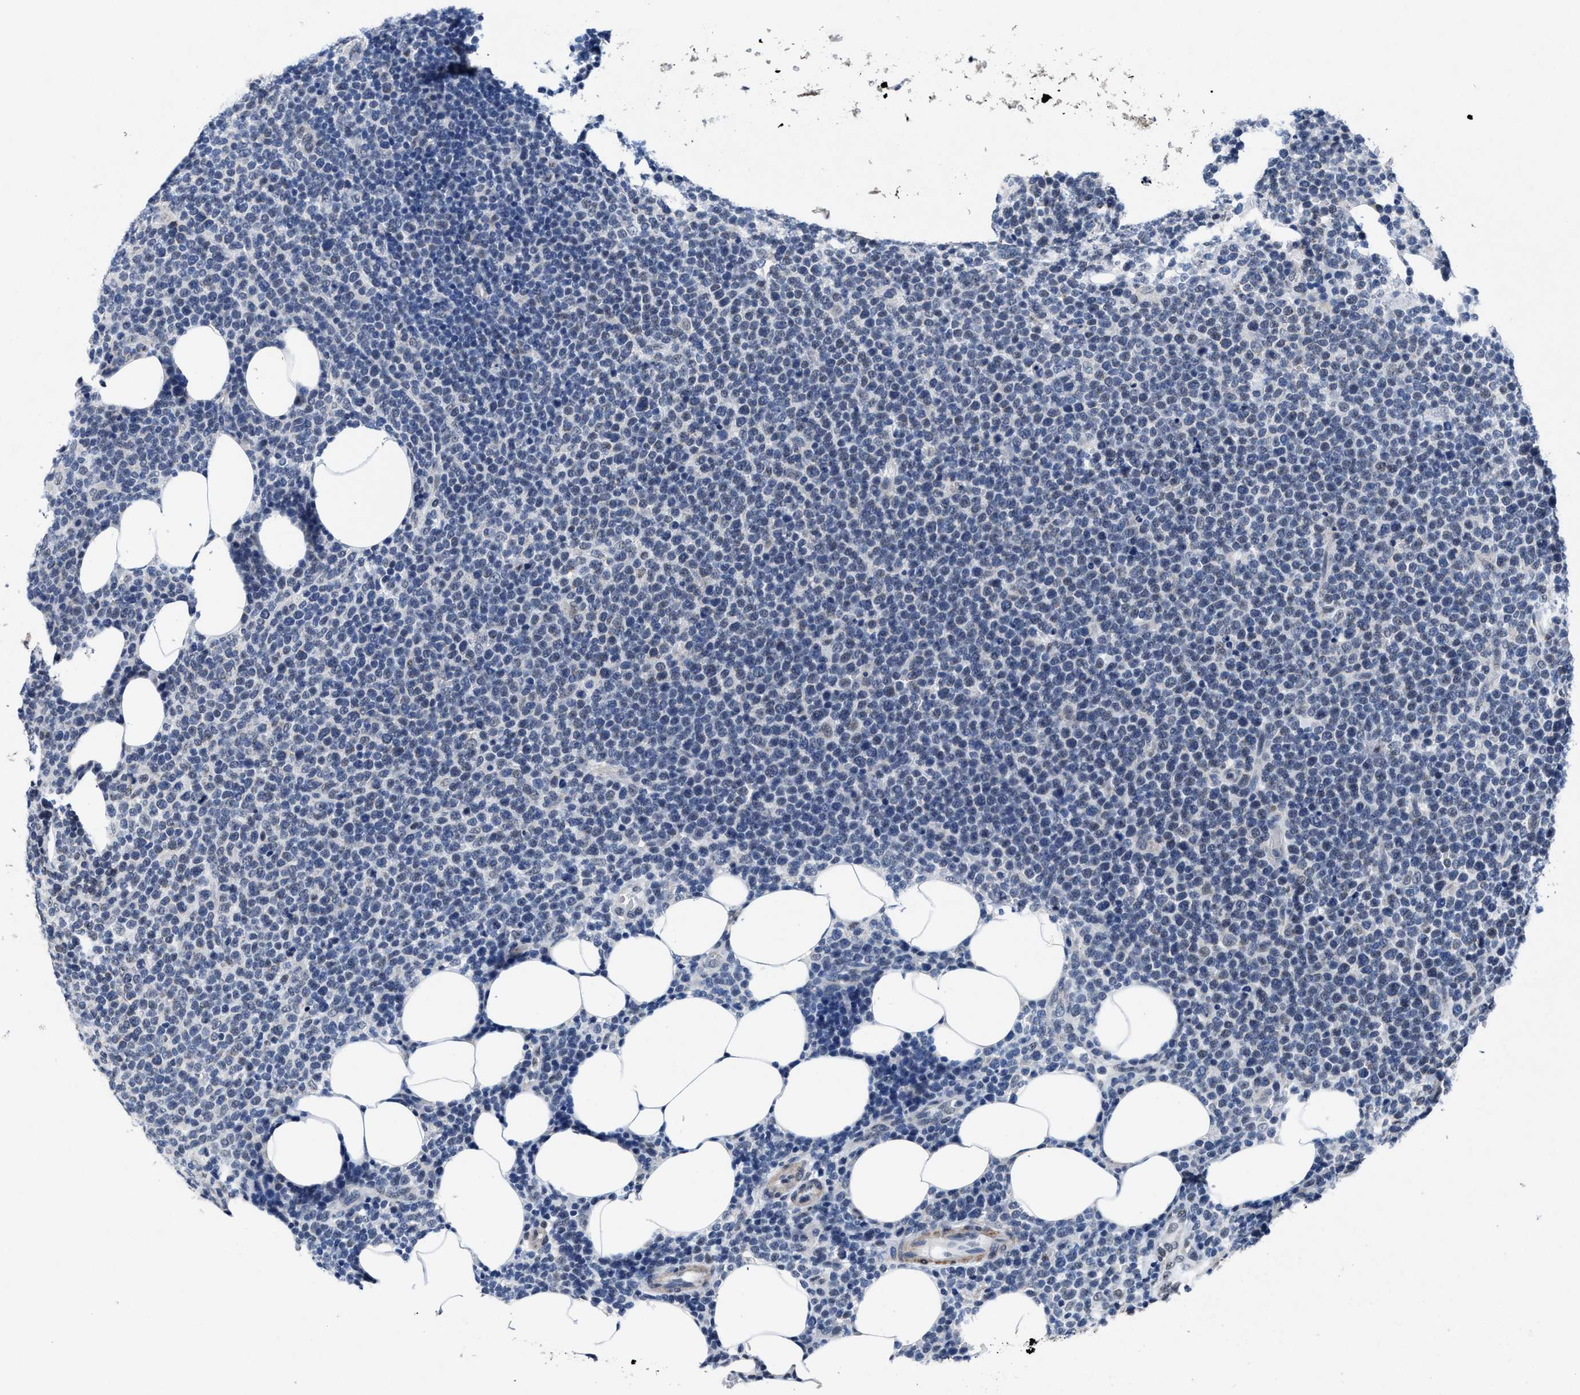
{"staining": {"intensity": "negative", "quantity": "none", "location": "none"}, "tissue": "lymphoma", "cell_type": "Tumor cells", "image_type": "cancer", "snomed": [{"axis": "morphology", "description": "Malignant lymphoma, non-Hodgkin's type, High grade"}, {"axis": "topography", "description": "Lymph node"}], "caption": "This image is of high-grade malignant lymphoma, non-Hodgkin's type stained with immunohistochemistry to label a protein in brown with the nuclei are counter-stained blue. There is no expression in tumor cells.", "gene": "ID3", "patient": {"sex": "male", "age": 61}}